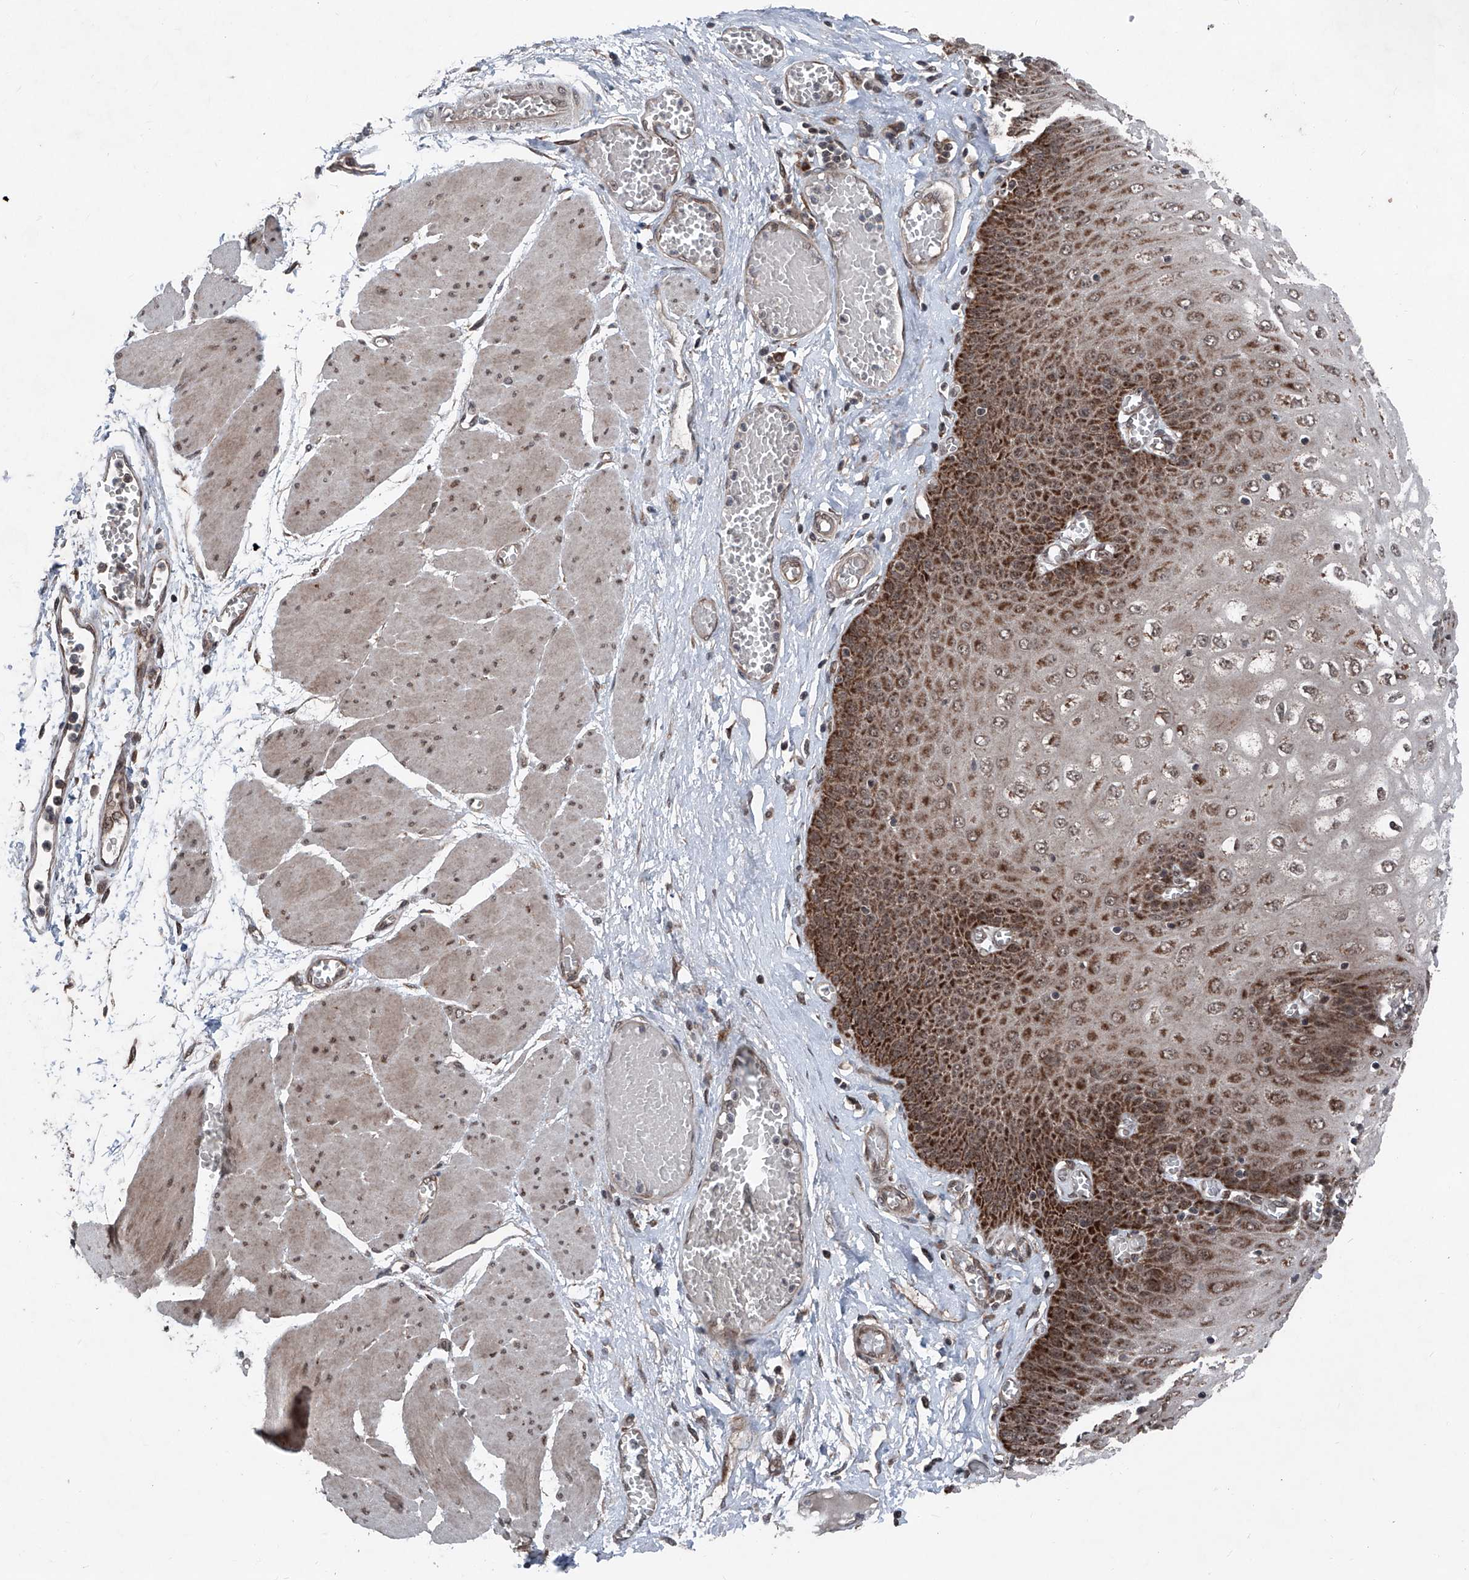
{"staining": {"intensity": "strong", "quantity": ">75%", "location": "nuclear"}, "tissue": "esophagus", "cell_type": "Squamous epithelial cells", "image_type": "normal", "snomed": [{"axis": "morphology", "description": "Normal tissue, NOS"}, {"axis": "topography", "description": "Esophagus"}], "caption": "IHC histopathology image of unremarkable esophagus: esophagus stained using immunohistochemistry shows high levels of strong protein expression localized specifically in the nuclear of squamous epithelial cells, appearing as a nuclear brown color.", "gene": "COA7", "patient": {"sex": "male", "age": 60}}